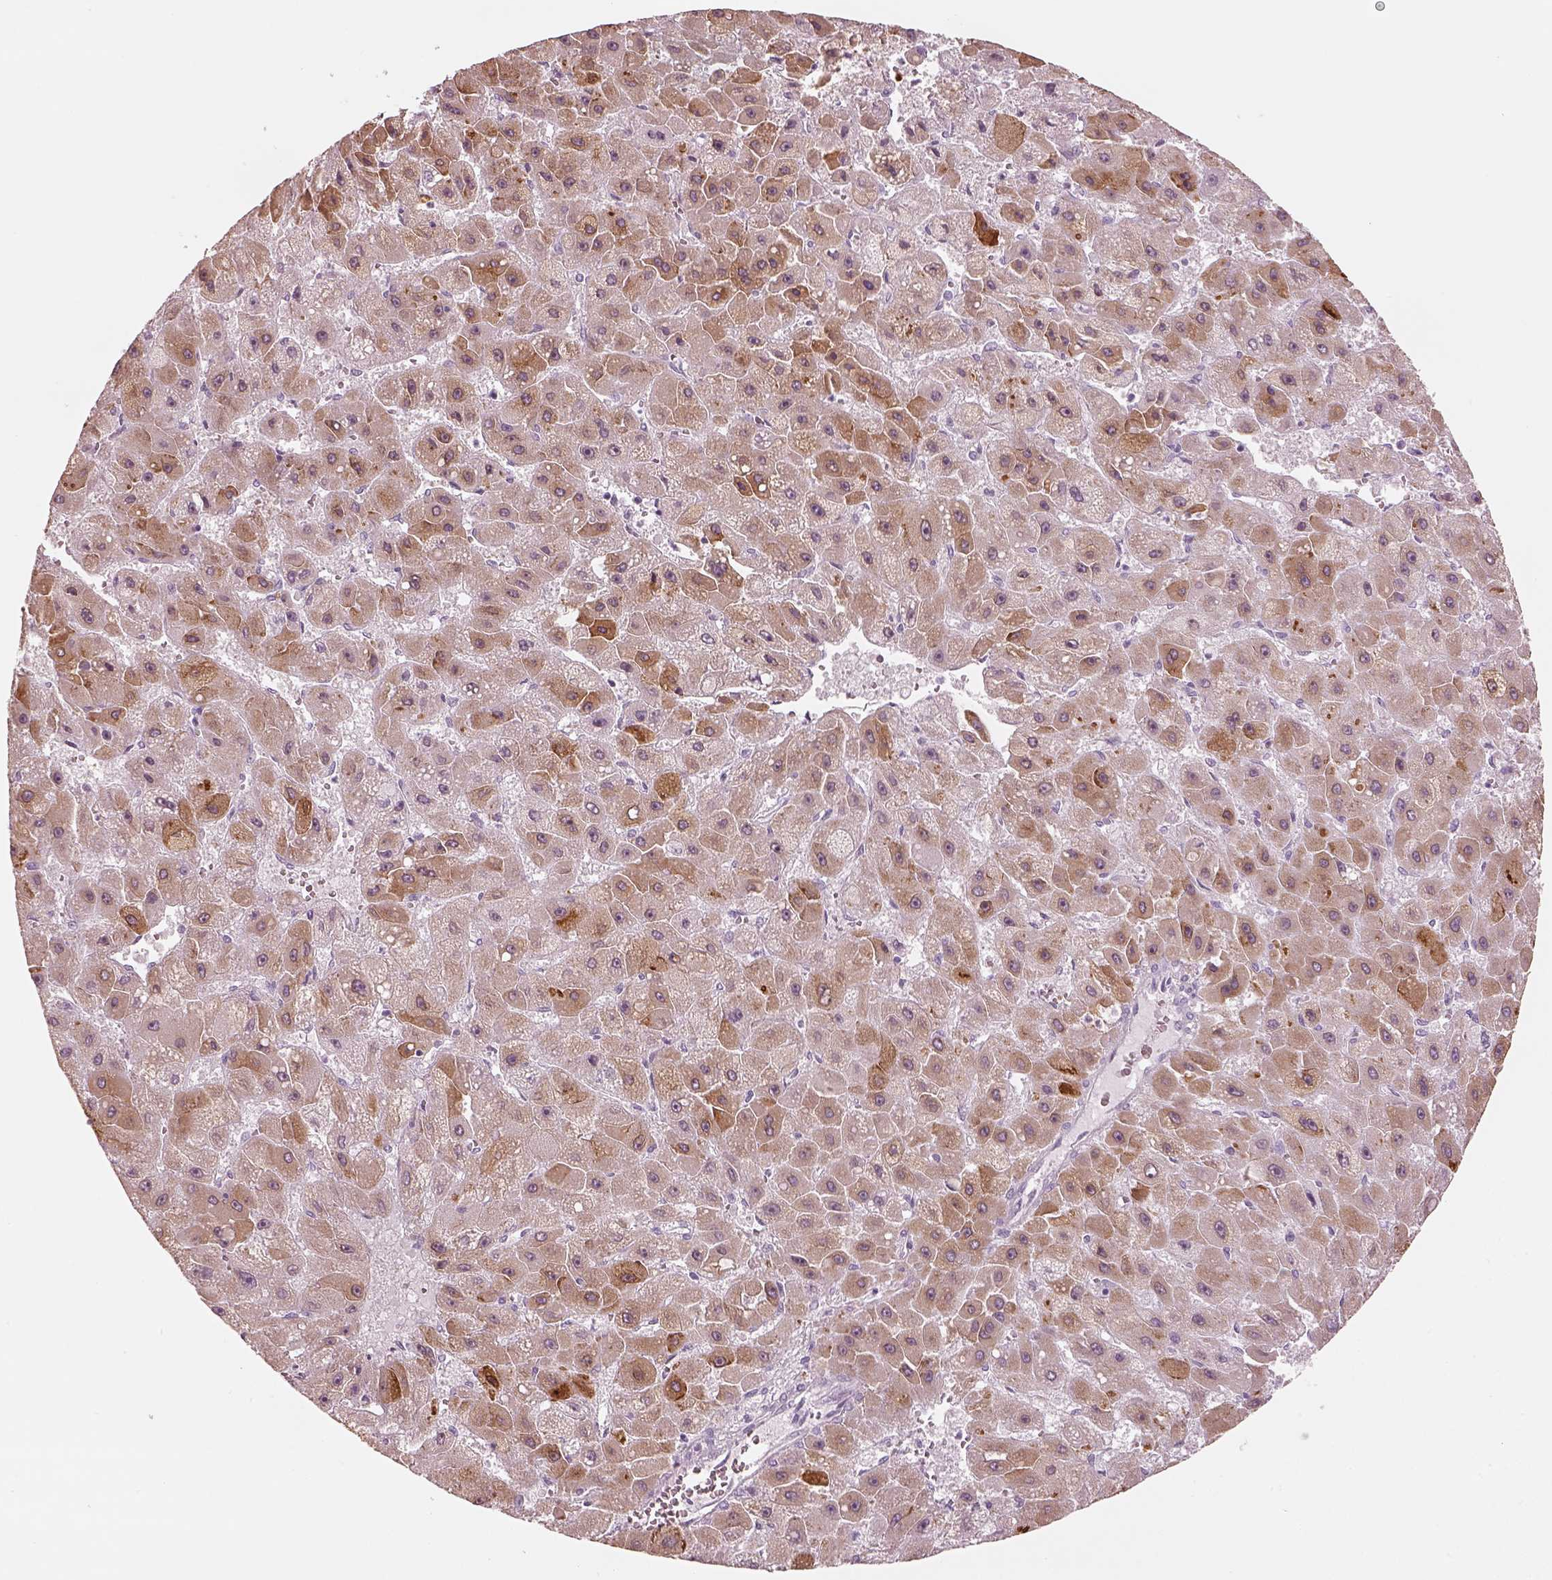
{"staining": {"intensity": "moderate", "quantity": ">75%", "location": "cytoplasmic/membranous"}, "tissue": "liver cancer", "cell_type": "Tumor cells", "image_type": "cancer", "snomed": [{"axis": "morphology", "description": "Carcinoma, Hepatocellular, NOS"}, {"axis": "topography", "description": "Liver"}], "caption": "Protein positivity by immunohistochemistry (IHC) reveals moderate cytoplasmic/membranous staining in about >75% of tumor cells in liver cancer (hepatocellular carcinoma). (DAB IHC with brightfield microscopy, high magnification).", "gene": "PON3", "patient": {"sex": "female", "age": 25}}